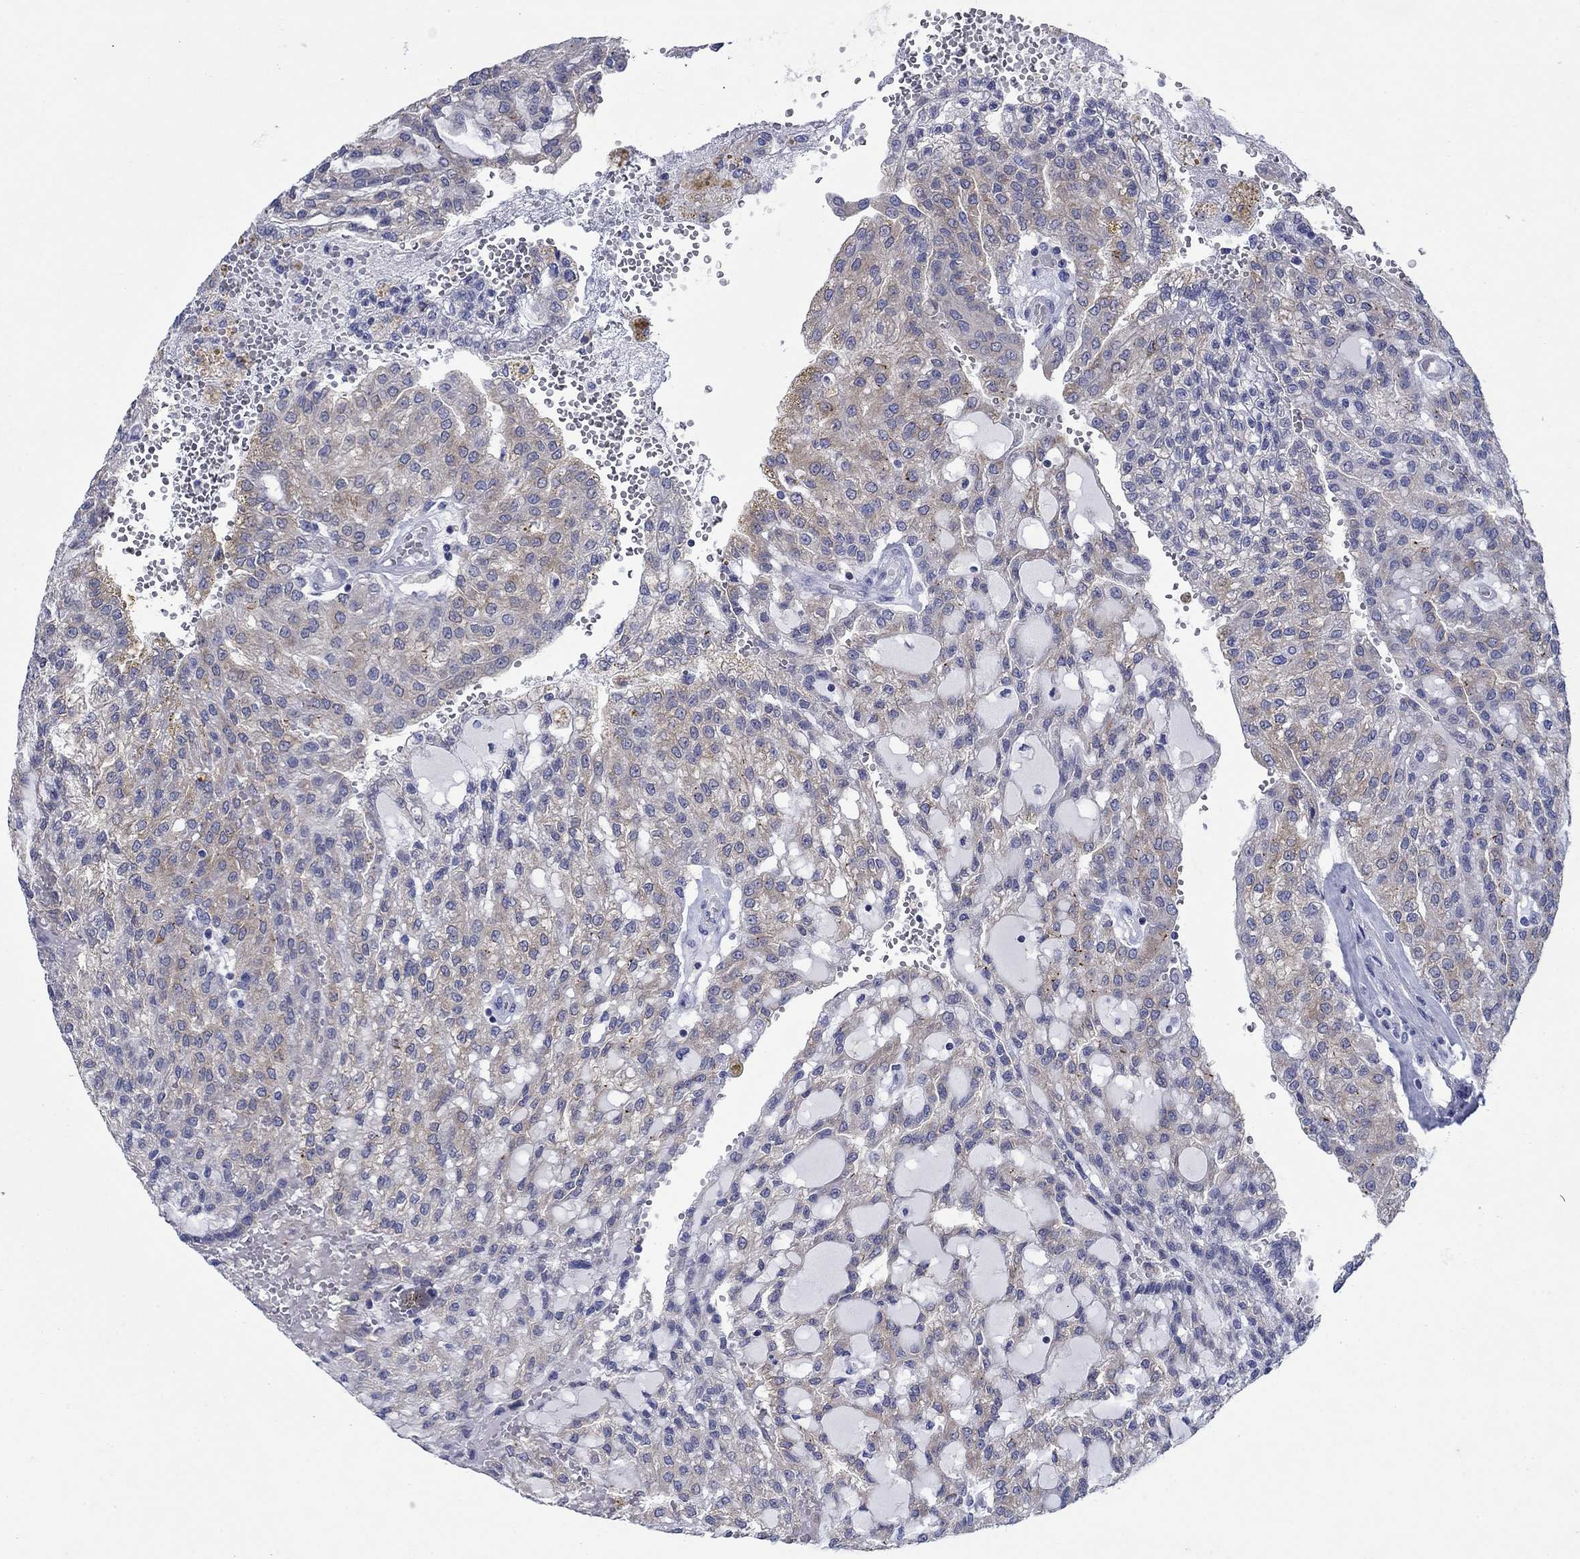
{"staining": {"intensity": "weak", "quantity": "25%-75%", "location": "cytoplasmic/membranous"}, "tissue": "renal cancer", "cell_type": "Tumor cells", "image_type": "cancer", "snomed": [{"axis": "morphology", "description": "Adenocarcinoma, NOS"}, {"axis": "topography", "description": "Kidney"}], "caption": "Immunohistochemistry (DAB (3,3'-diaminobenzidine)) staining of human adenocarcinoma (renal) demonstrates weak cytoplasmic/membranous protein staining in about 25%-75% of tumor cells. (DAB (3,3'-diaminobenzidine) = brown stain, brightfield microscopy at high magnification).", "gene": "SULT2B1", "patient": {"sex": "male", "age": 63}}